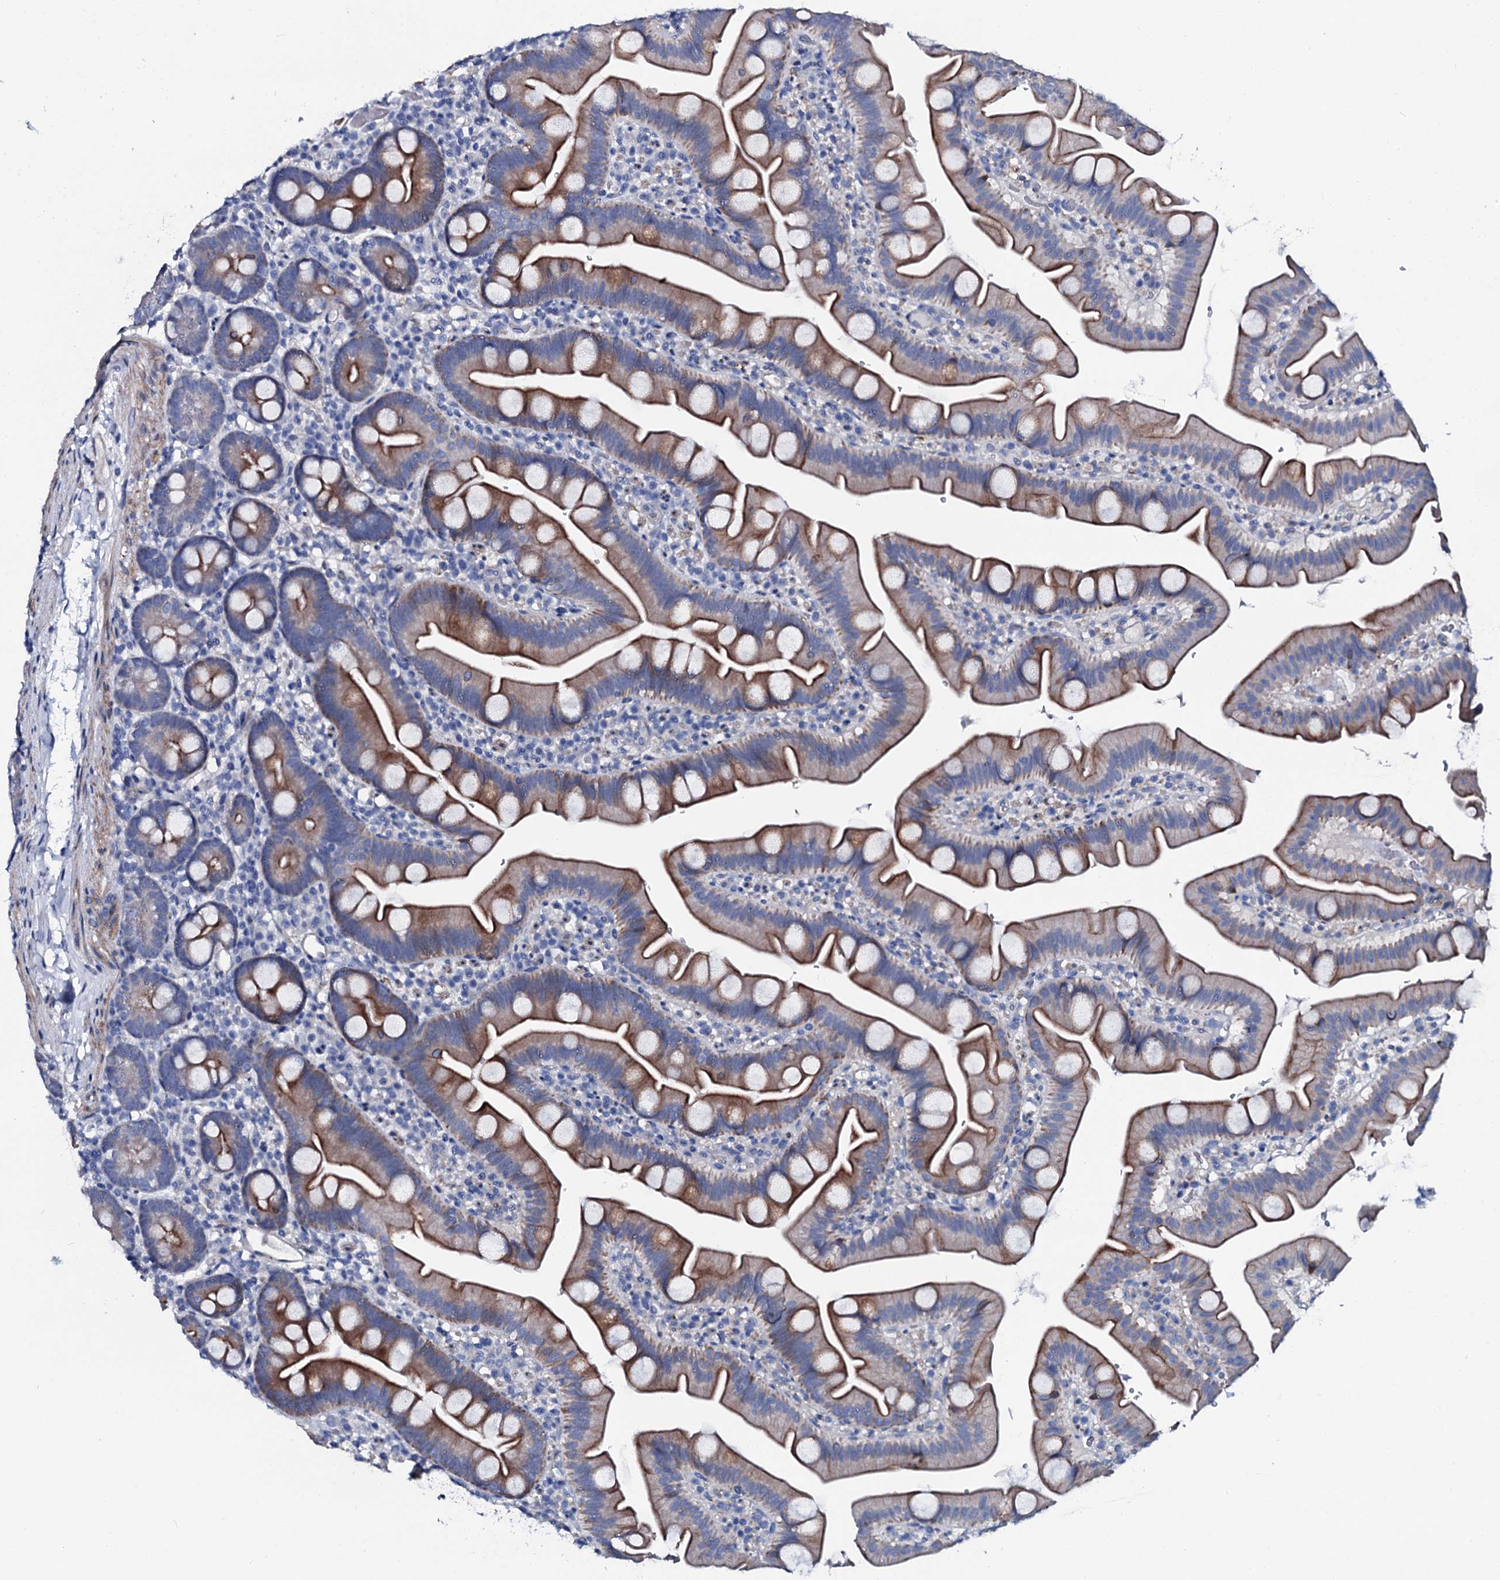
{"staining": {"intensity": "moderate", "quantity": ">75%", "location": "cytoplasmic/membranous"}, "tissue": "small intestine", "cell_type": "Glandular cells", "image_type": "normal", "snomed": [{"axis": "morphology", "description": "Normal tissue, NOS"}, {"axis": "topography", "description": "Small intestine"}], "caption": "High-magnification brightfield microscopy of benign small intestine stained with DAB (3,3'-diaminobenzidine) (brown) and counterstained with hematoxylin (blue). glandular cells exhibit moderate cytoplasmic/membranous expression is appreciated in about>75% of cells. Ihc stains the protein of interest in brown and the nuclei are stained blue.", "gene": "GYS2", "patient": {"sex": "female", "age": 68}}